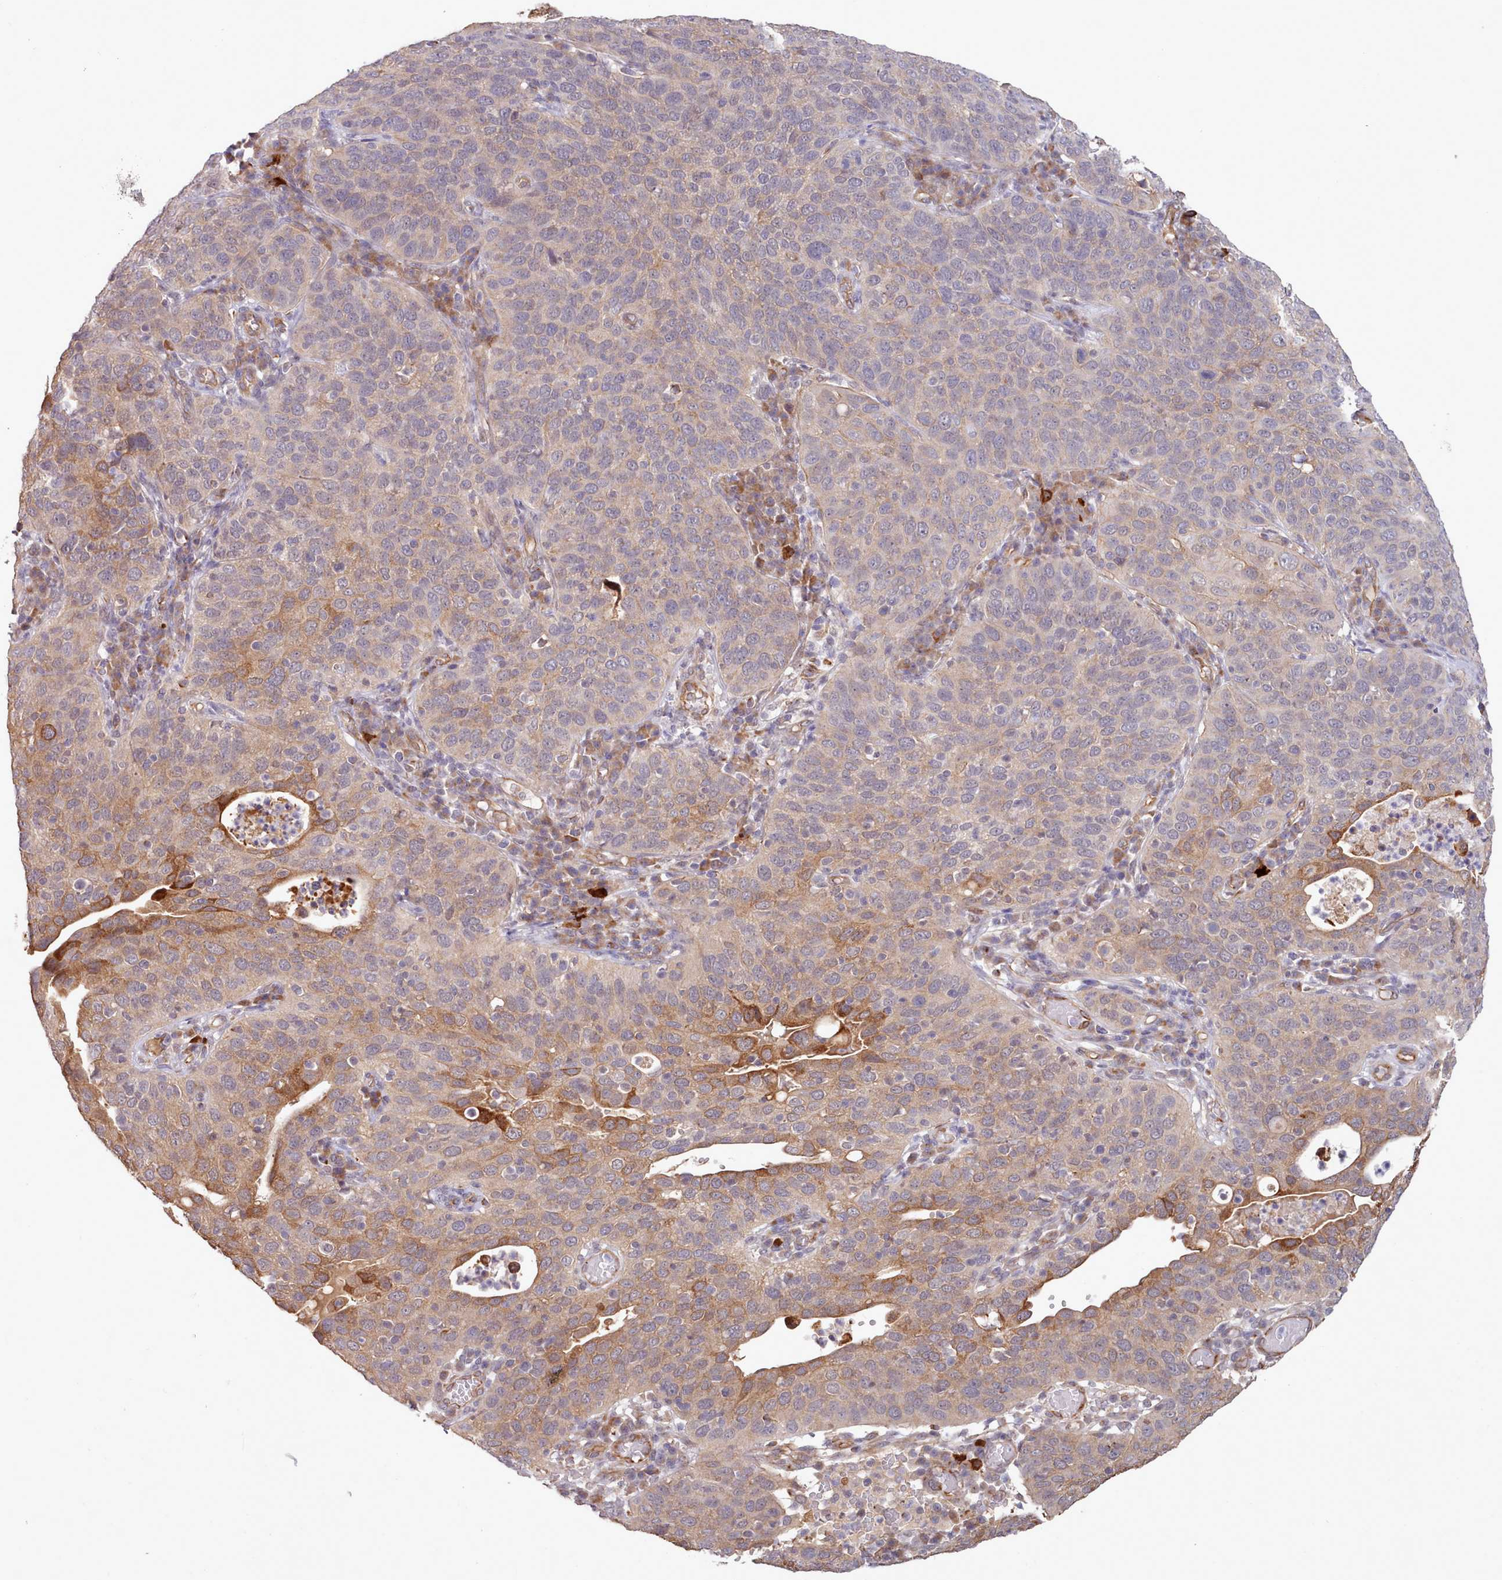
{"staining": {"intensity": "moderate", "quantity": "25%-75%", "location": "cytoplasmic/membranous"}, "tissue": "cervical cancer", "cell_type": "Tumor cells", "image_type": "cancer", "snomed": [{"axis": "morphology", "description": "Squamous cell carcinoma, NOS"}, {"axis": "topography", "description": "Cervix"}], "caption": "Cervical squamous cell carcinoma stained with DAB IHC exhibits medium levels of moderate cytoplasmic/membranous staining in about 25%-75% of tumor cells.", "gene": "ZC3H13", "patient": {"sex": "female", "age": 36}}